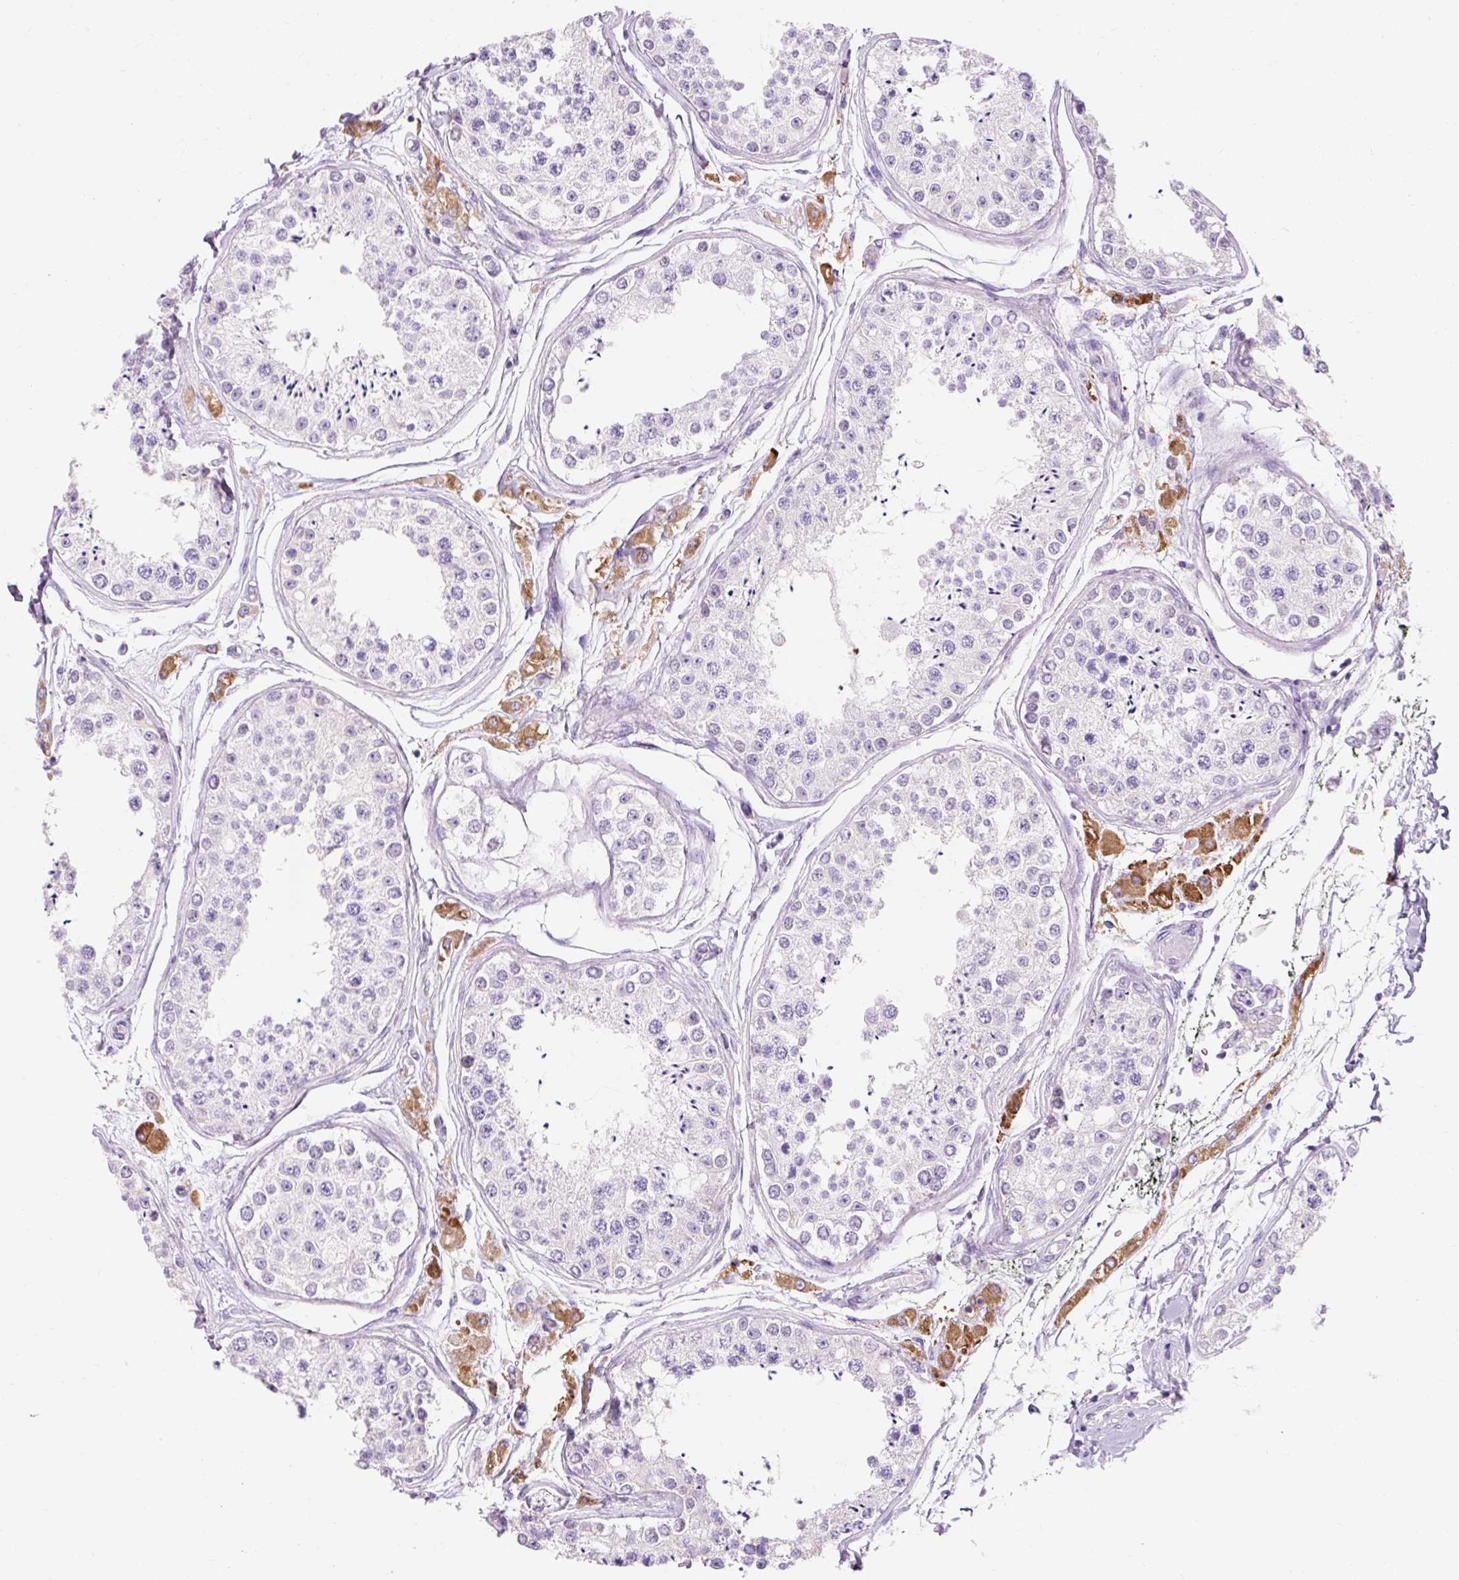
{"staining": {"intensity": "negative", "quantity": "none", "location": "none"}, "tissue": "testis", "cell_type": "Cells in seminiferous ducts", "image_type": "normal", "snomed": [{"axis": "morphology", "description": "Normal tissue, NOS"}, {"axis": "topography", "description": "Testis"}], "caption": "Human testis stained for a protein using immunohistochemistry (IHC) displays no positivity in cells in seminiferous ducts.", "gene": "TMEM213", "patient": {"sex": "male", "age": 25}}